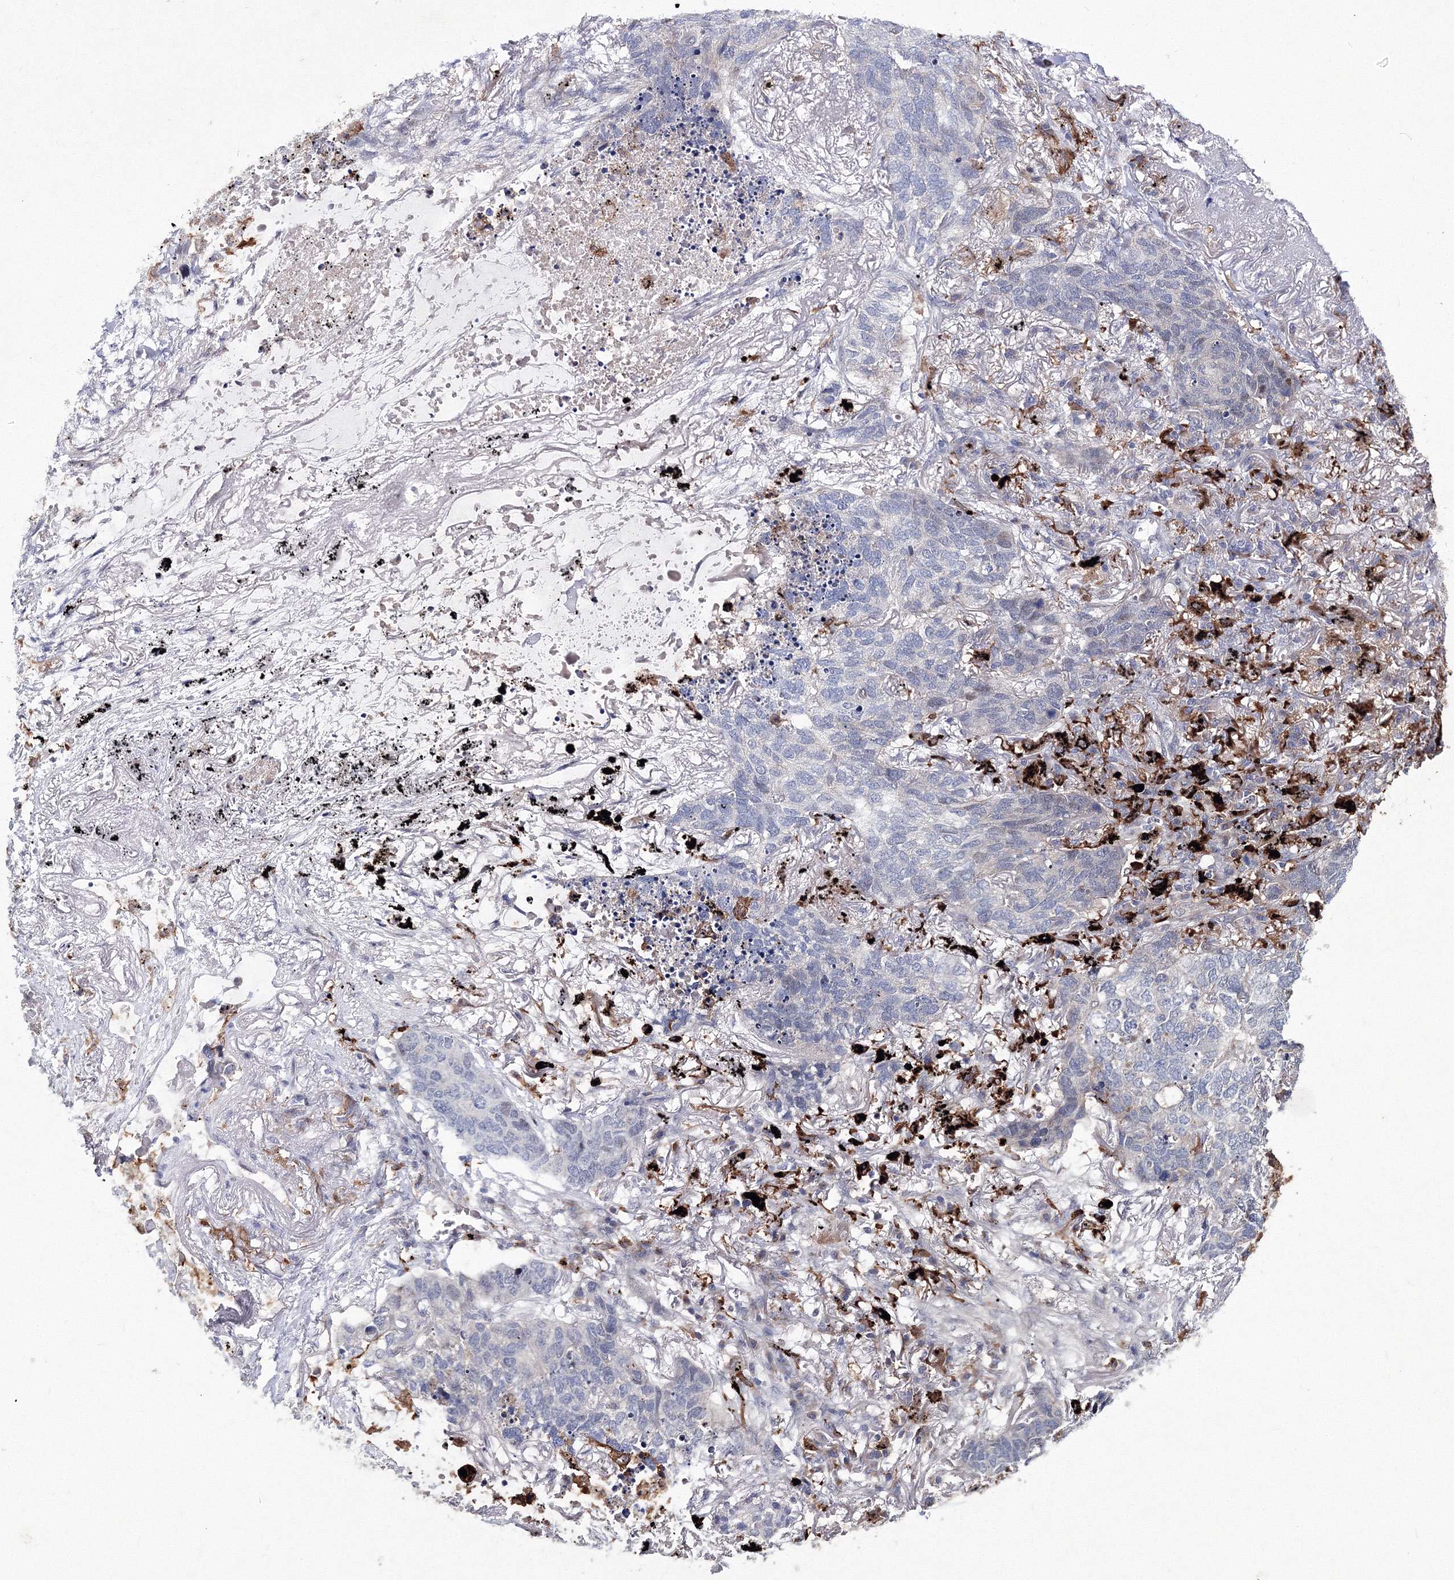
{"staining": {"intensity": "negative", "quantity": "none", "location": "none"}, "tissue": "lung cancer", "cell_type": "Tumor cells", "image_type": "cancer", "snomed": [{"axis": "morphology", "description": "Squamous cell carcinoma, NOS"}, {"axis": "topography", "description": "Lung"}], "caption": "The photomicrograph displays no staining of tumor cells in squamous cell carcinoma (lung). (Stains: DAB (3,3'-diaminobenzidine) IHC with hematoxylin counter stain, Microscopy: brightfield microscopy at high magnification).", "gene": "C11orf52", "patient": {"sex": "female", "age": 63}}